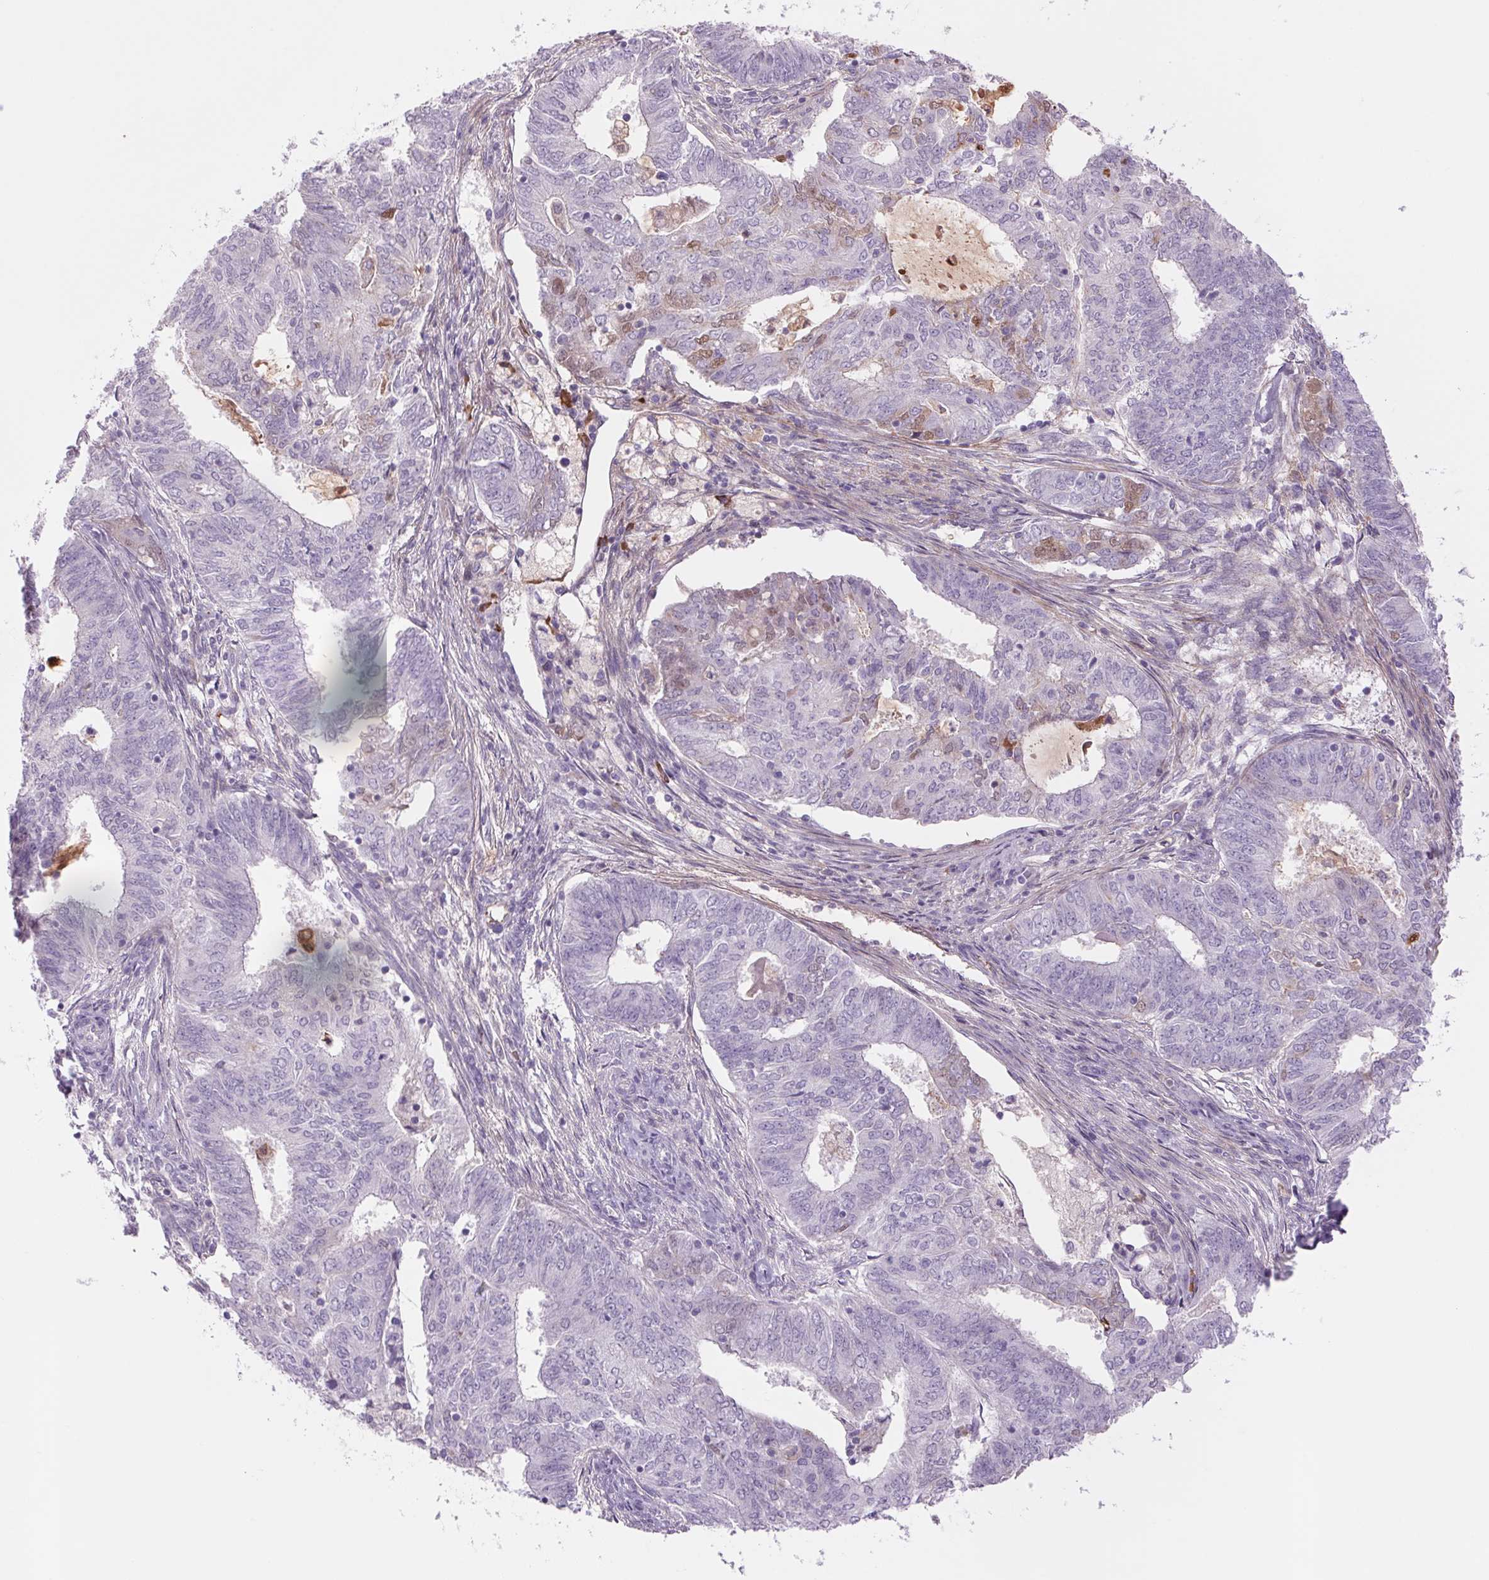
{"staining": {"intensity": "weak", "quantity": "<25%", "location": "nuclear"}, "tissue": "endometrial cancer", "cell_type": "Tumor cells", "image_type": "cancer", "snomed": [{"axis": "morphology", "description": "Adenocarcinoma, NOS"}, {"axis": "topography", "description": "Endometrium"}], "caption": "A photomicrograph of human endometrial adenocarcinoma is negative for staining in tumor cells.", "gene": "KRT1", "patient": {"sex": "female", "age": 62}}